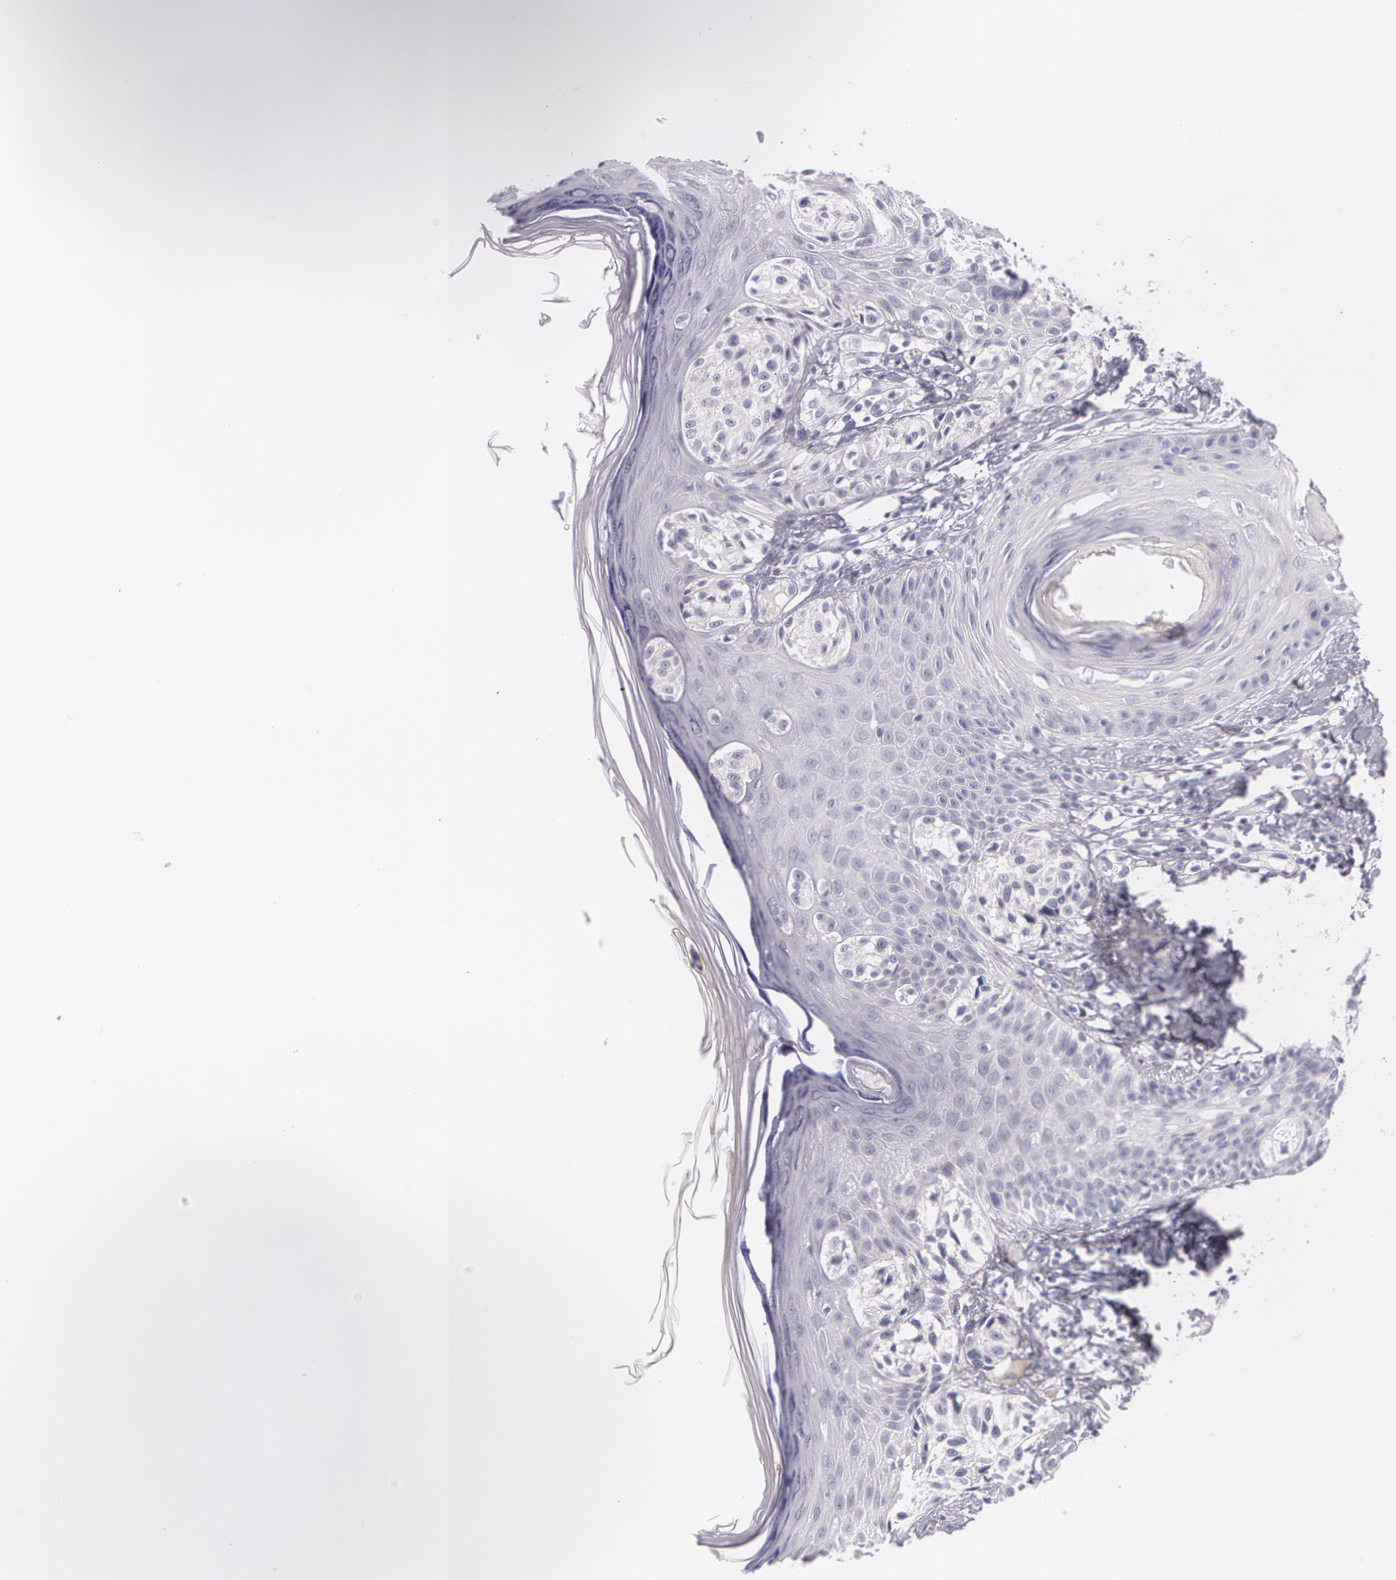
{"staining": {"intensity": "negative", "quantity": "none", "location": "none"}, "tissue": "melanoma", "cell_type": "Tumor cells", "image_type": "cancer", "snomed": [{"axis": "morphology", "description": "Malignant melanoma, NOS"}, {"axis": "topography", "description": "Skin"}], "caption": "Tumor cells are negative for brown protein staining in malignant melanoma.", "gene": "FAM181A", "patient": {"sex": "male", "age": 57}}